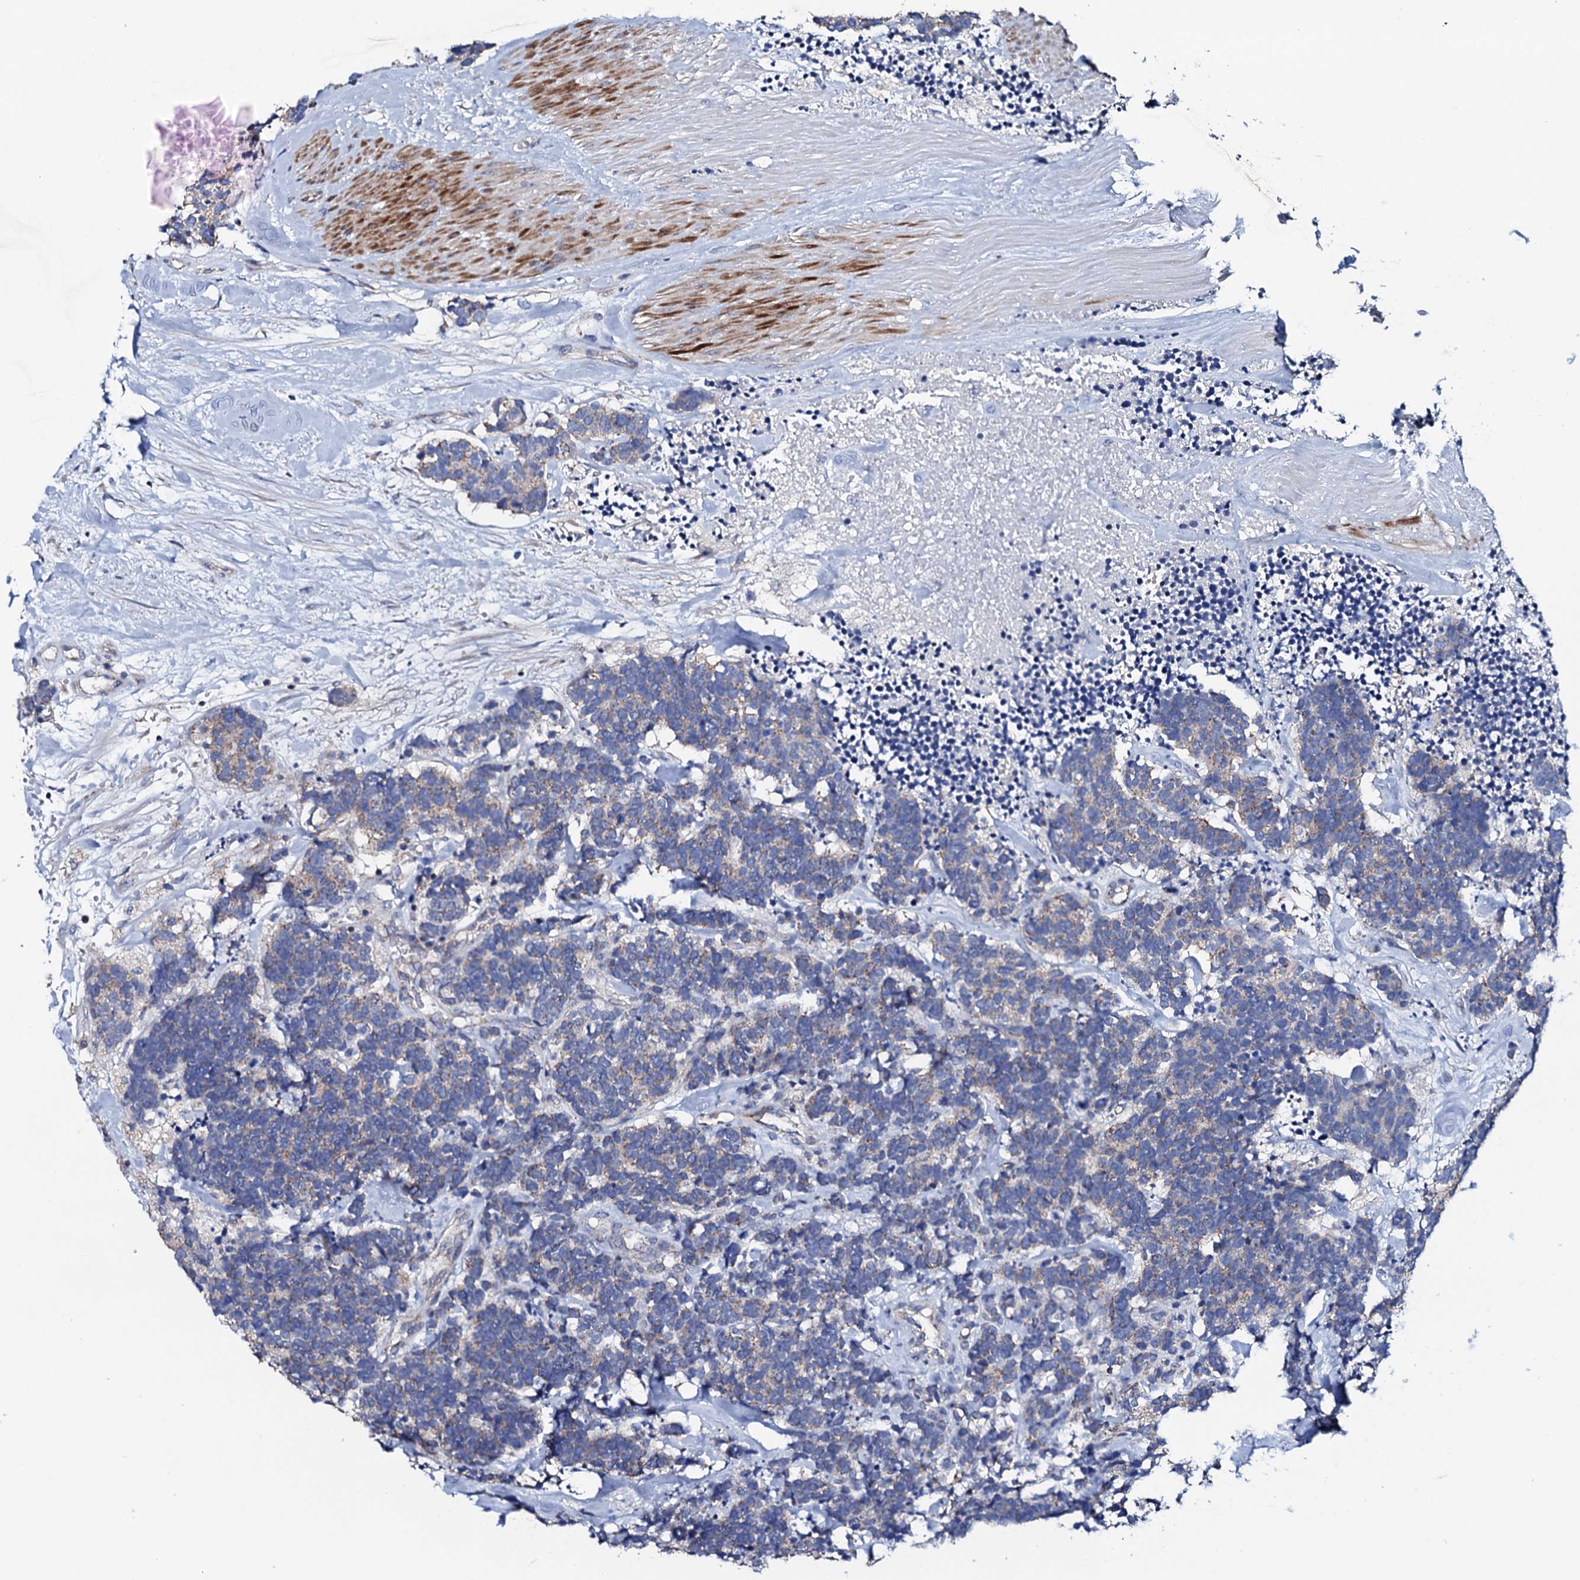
{"staining": {"intensity": "weak", "quantity": "<25%", "location": "cytoplasmic/membranous"}, "tissue": "carcinoid", "cell_type": "Tumor cells", "image_type": "cancer", "snomed": [{"axis": "morphology", "description": "Carcinoma, NOS"}, {"axis": "morphology", "description": "Carcinoid, malignant, NOS"}, {"axis": "topography", "description": "Urinary bladder"}], "caption": "Immunohistochemical staining of carcinoid (malignant) displays no significant staining in tumor cells.", "gene": "MRPL48", "patient": {"sex": "male", "age": 57}}